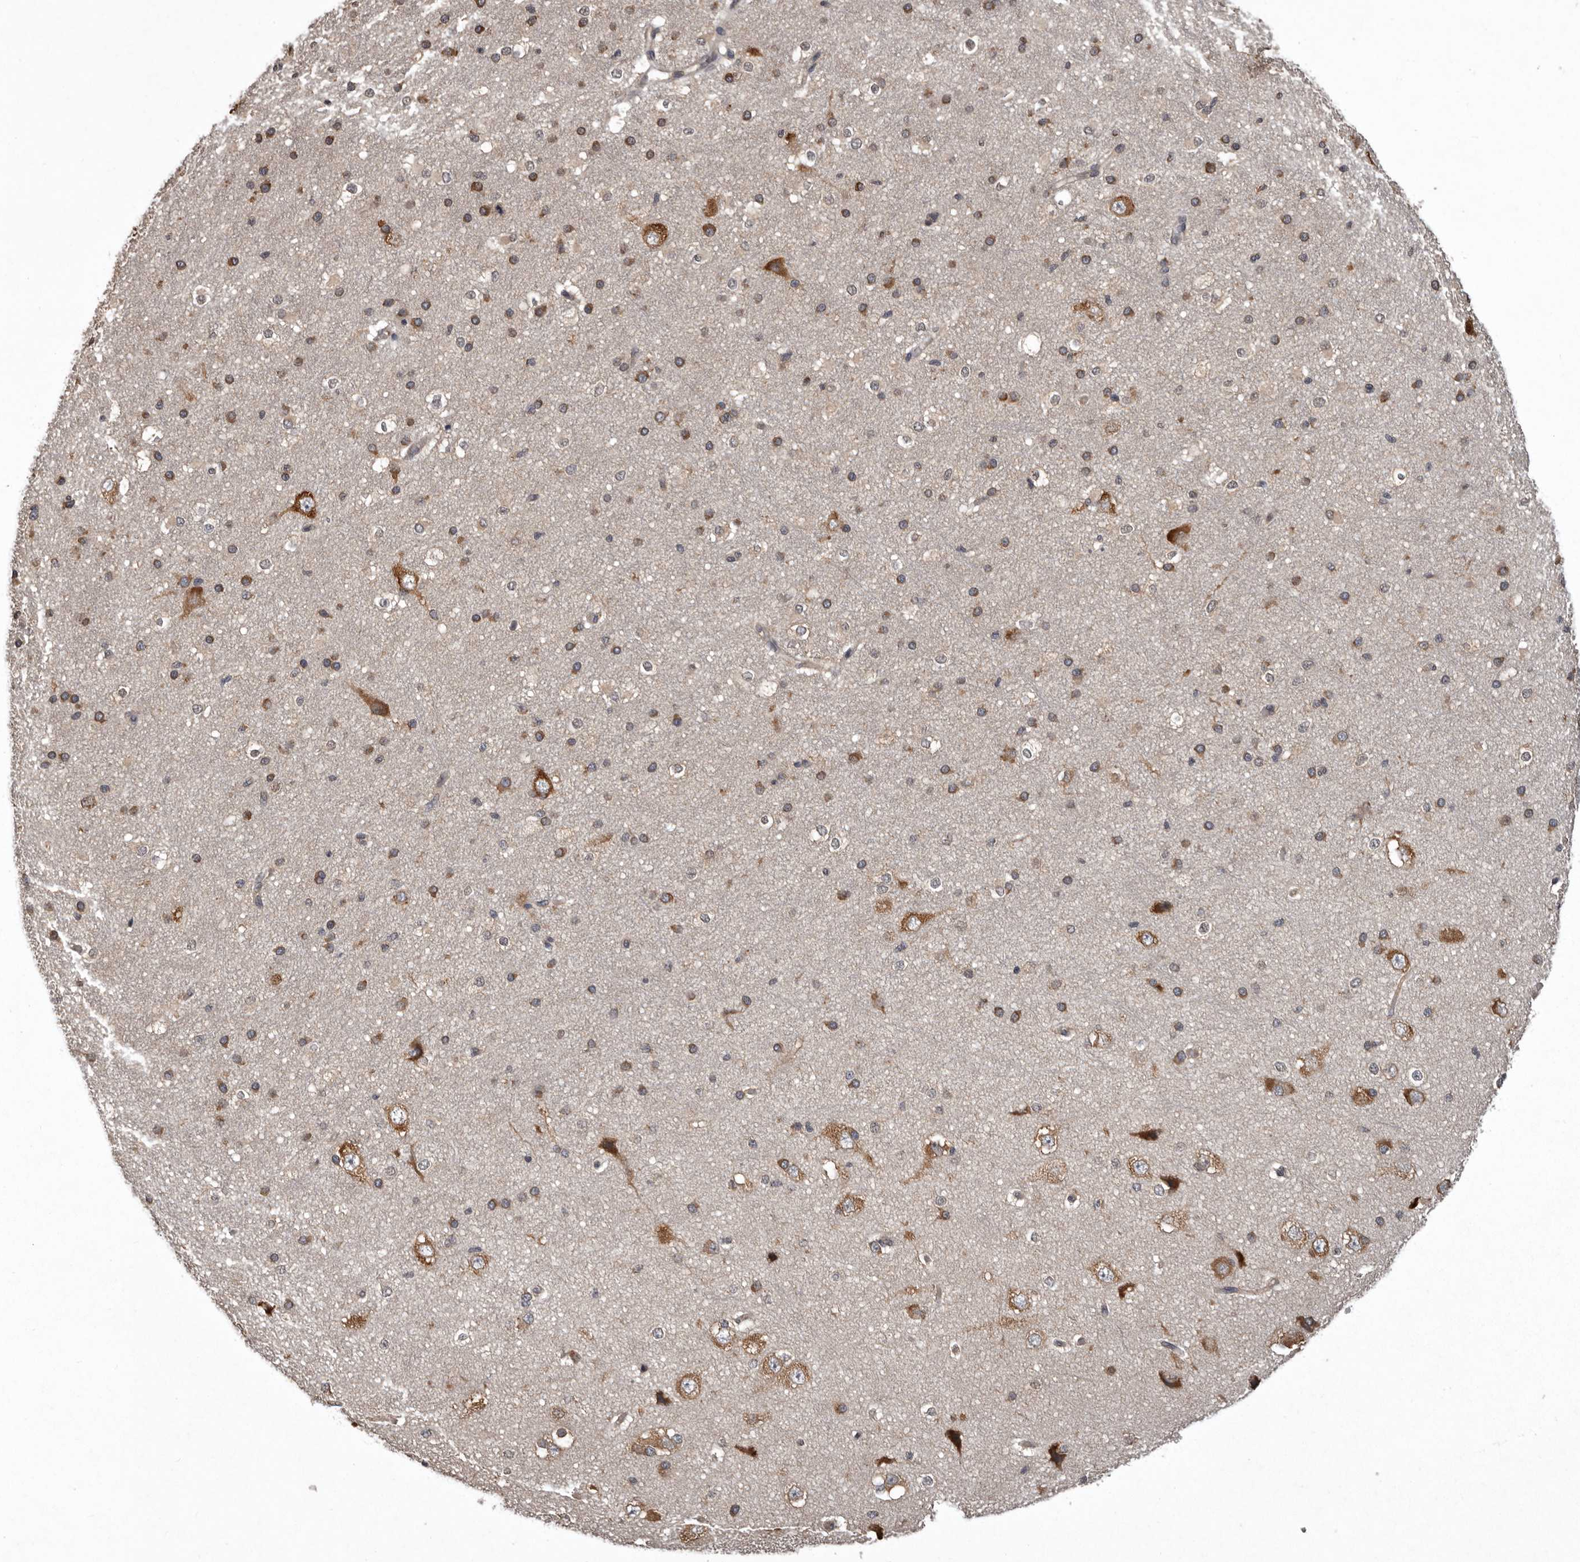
{"staining": {"intensity": "moderate", "quantity": "<25%", "location": "cytoplasmic/membranous"}, "tissue": "cerebral cortex", "cell_type": "Endothelial cells", "image_type": "normal", "snomed": [{"axis": "morphology", "description": "Normal tissue, NOS"}, {"axis": "morphology", "description": "Developmental malformation"}, {"axis": "topography", "description": "Cerebral cortex"}], "caption": "The photomicrograph displays immunohistochemical staining of normal cerebral cortex. There is moderate cytoplasmic/membranous staining is present in approximately <25% of endothelial cells.", "gene": "DARS1", "patient": {"sex": "female", "age": 30}}